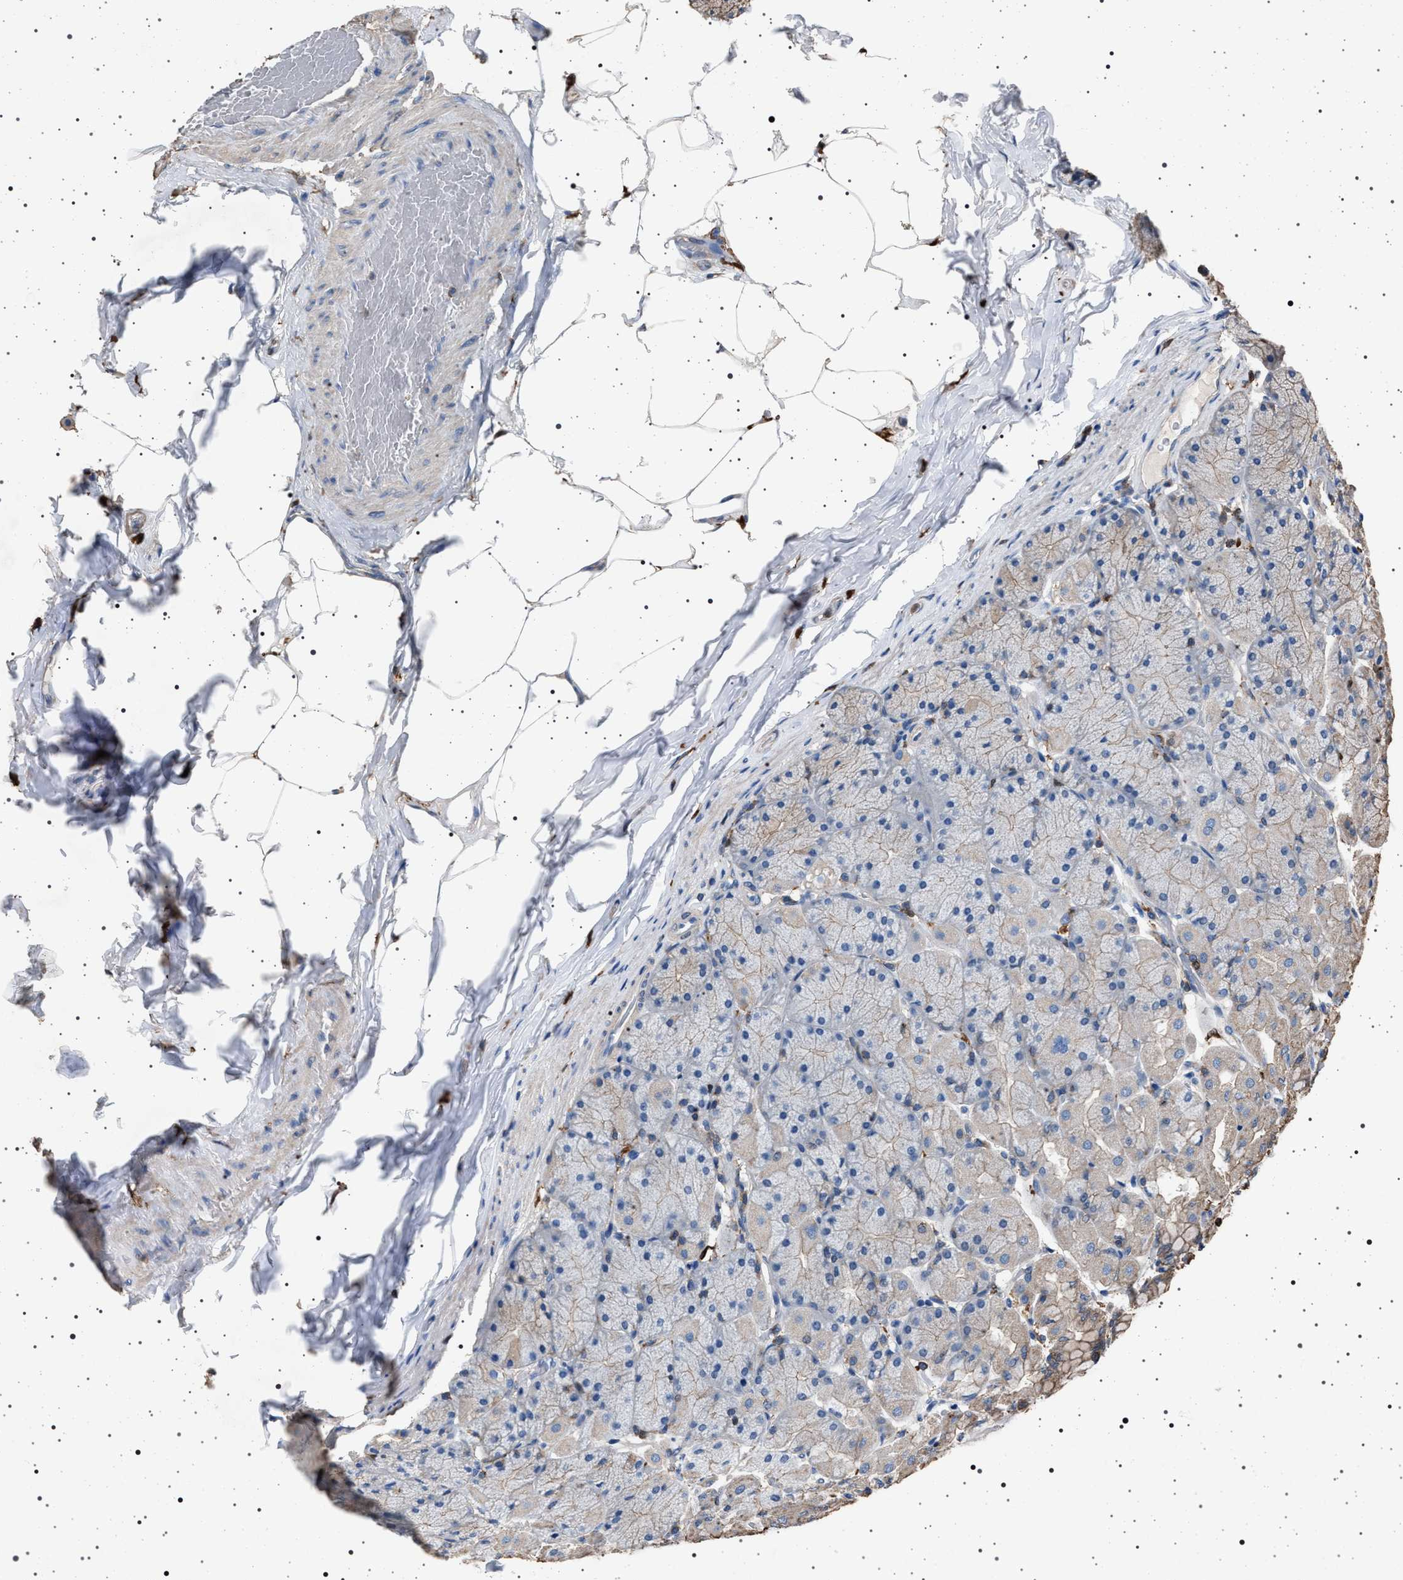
{"staining": {"intensity": "moderate", "quantity": "25%-75%", "location": "cytoplasmic/membranous"}, "tissue": "stomach", "cell_type": "Glandular cells", "image_type": "normal", "snomed": [{"axis": "morphology", "description": "Normal tissue, NOS"}, {"axis": "topography", "description": "Stomach, upper"}], "caption": "About 25%-75% of glandular cells in normal human stomach demonstrate moderate cytoplasmic/membranous protein staining as visualized by brown immunohistochemical staining.", "gene": "SMAP2", "patient": {"sex": "female", "age": 56}}